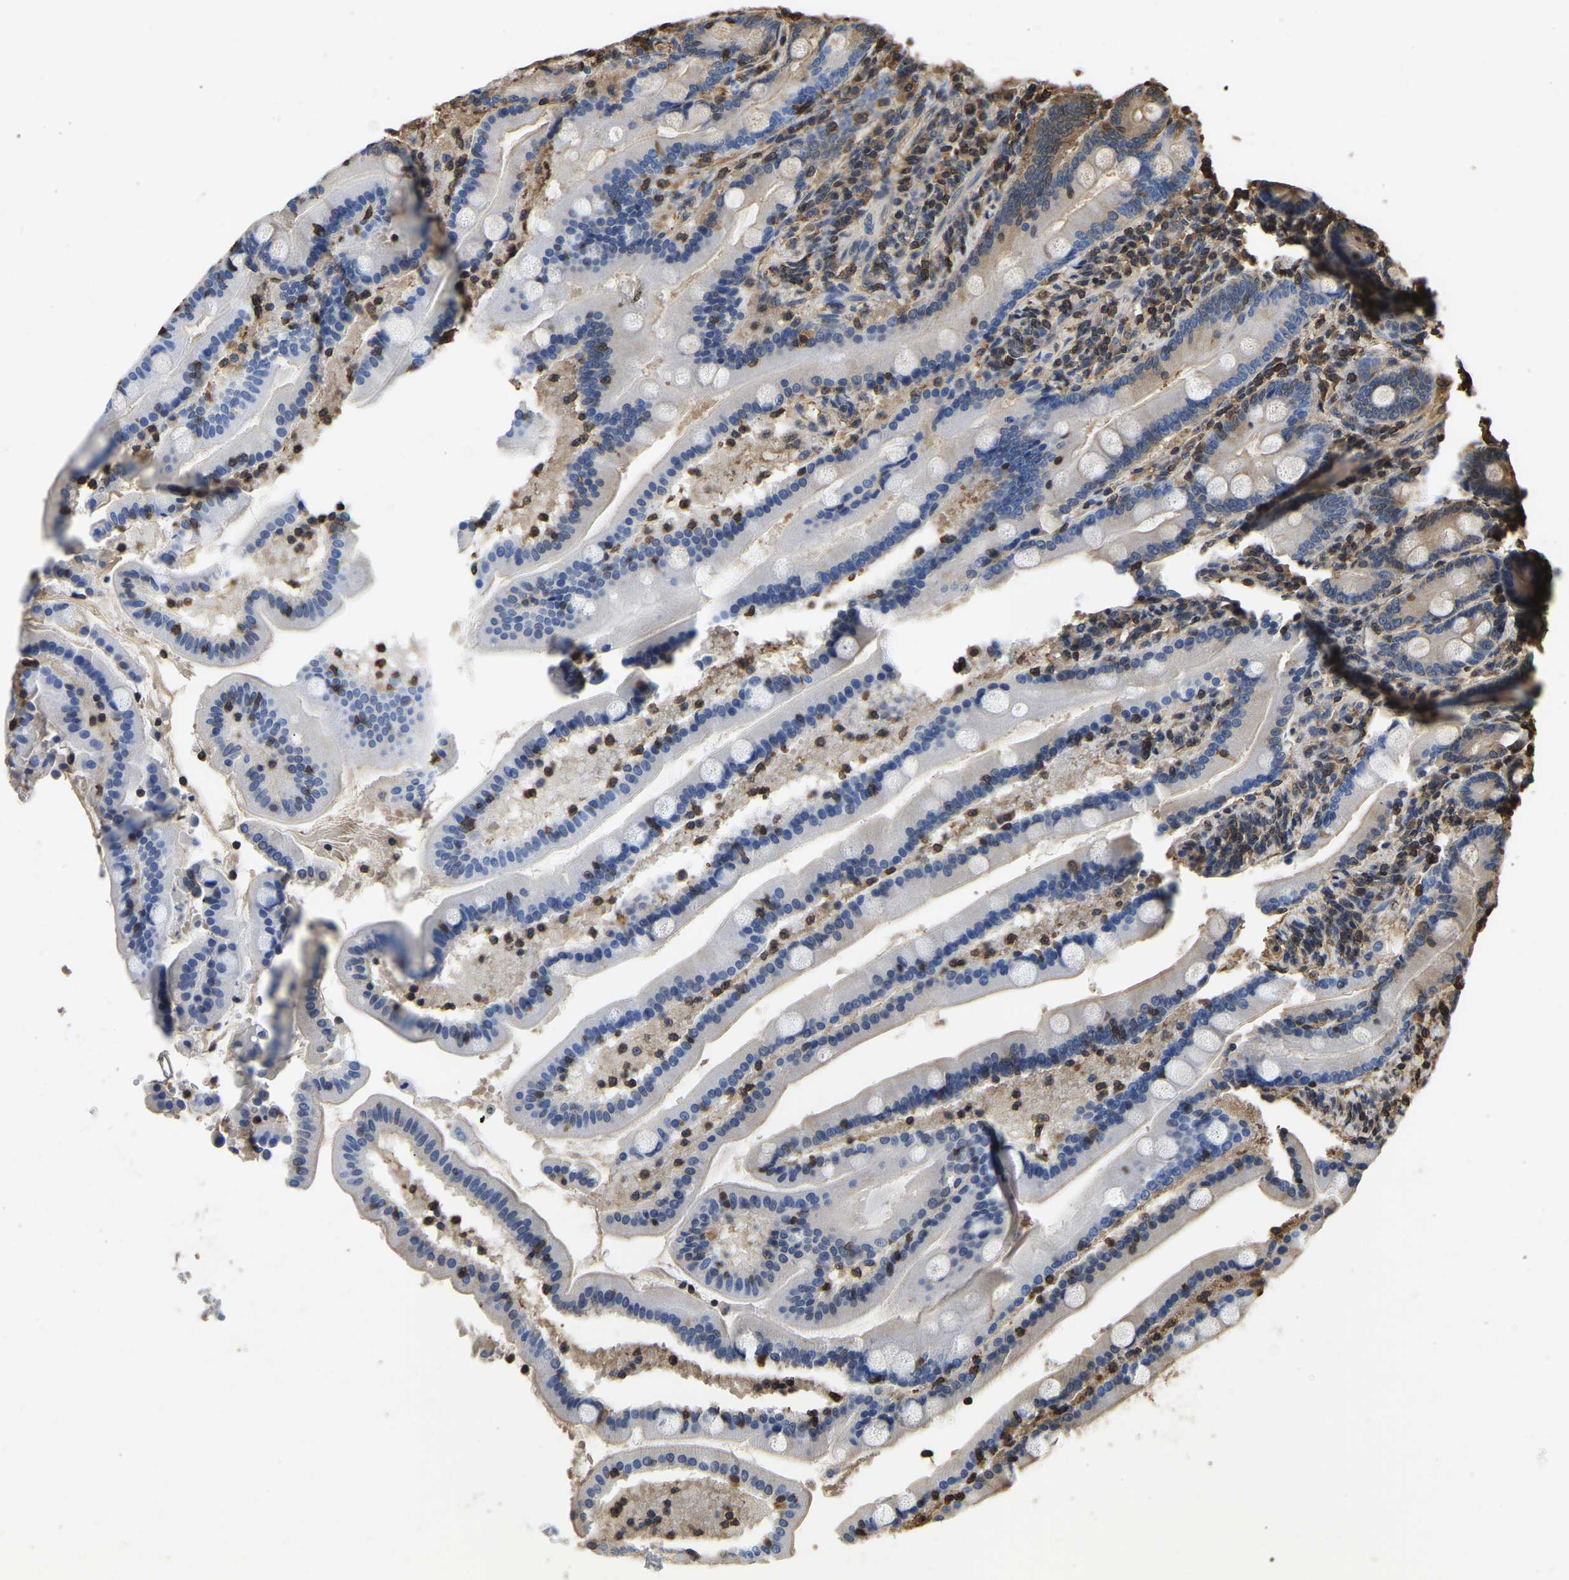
{"staining": {"intensity": "negative", "quantity": "none", "location": "none"}, "tissue": "duodenum", "cell_type": "Glandular cells", "image_type": "normal", "snomed": [{"axis": "morphology", "description": "Normal tissue, NOS"}, {"axis": "topography", "description": "Duodenum"}], "caption": "DAB immunohistochemical staining of unremarkable human duodenum reveals no significant positivity in glandular cells. Brightfield microscopy of immunohistochemistry stained with DAB (3,3'-diaminobenzidine) (brown) and hematoxylin (blue), captured at high magnification.", "gene": "LDHB", "patient": {"sex": "male", "age": 54}}